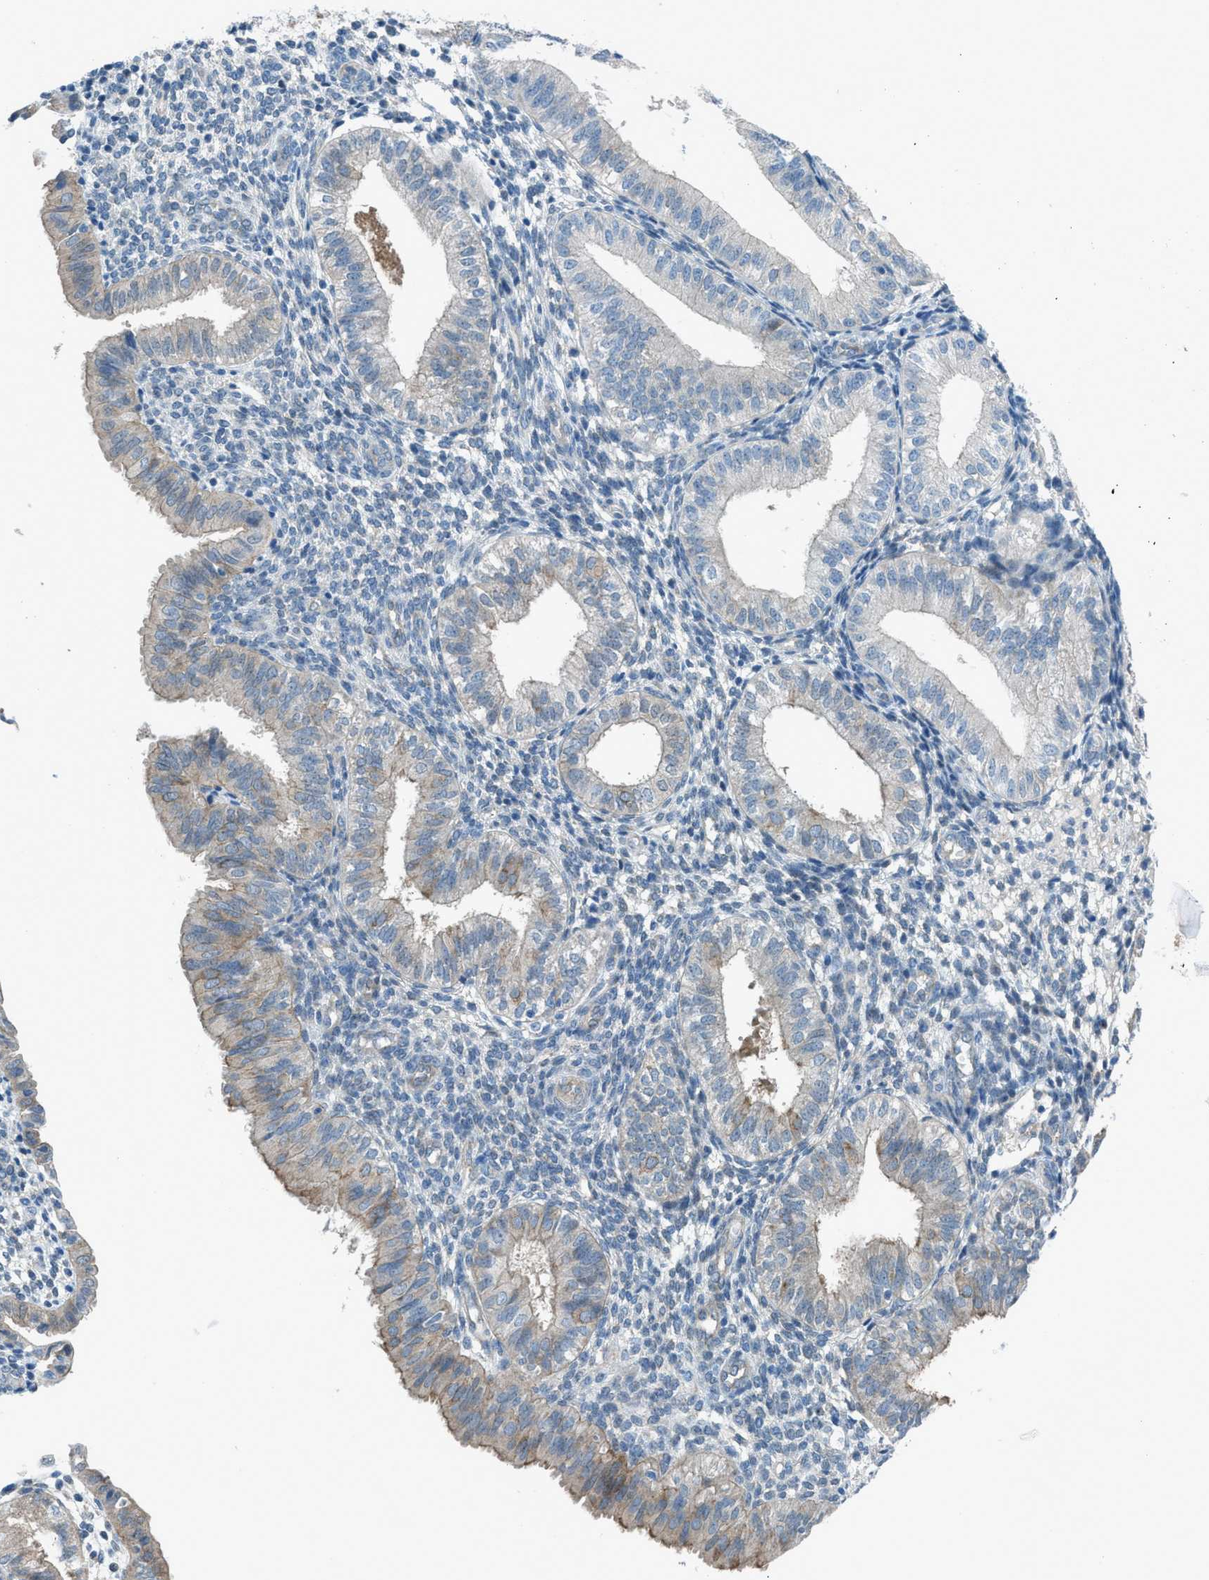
{"staining": {"intensity": "weak", "quantity": "<25%", "location": "cytoplasmic/membranous"}, "tissue": "endometrium", "cell_type": "Cells in endometrial stroma", "image_type": "normal", "snomed": [{"axis": "morphology", "description": "Normal tissue, NOS"}, {"axis": "topography", "description": "Endometrium"}], "caption": "DAB (3,3'-diaminobenzidine) immunohistochemical staining of normal endometrium reveals no significant expression in cells in endometrial stroma. (Brightfield microscopy of DAB immunohistochemistry at high magnification).", "gene": "PRKN", "patient": {"sex": "female", "age": 39}}